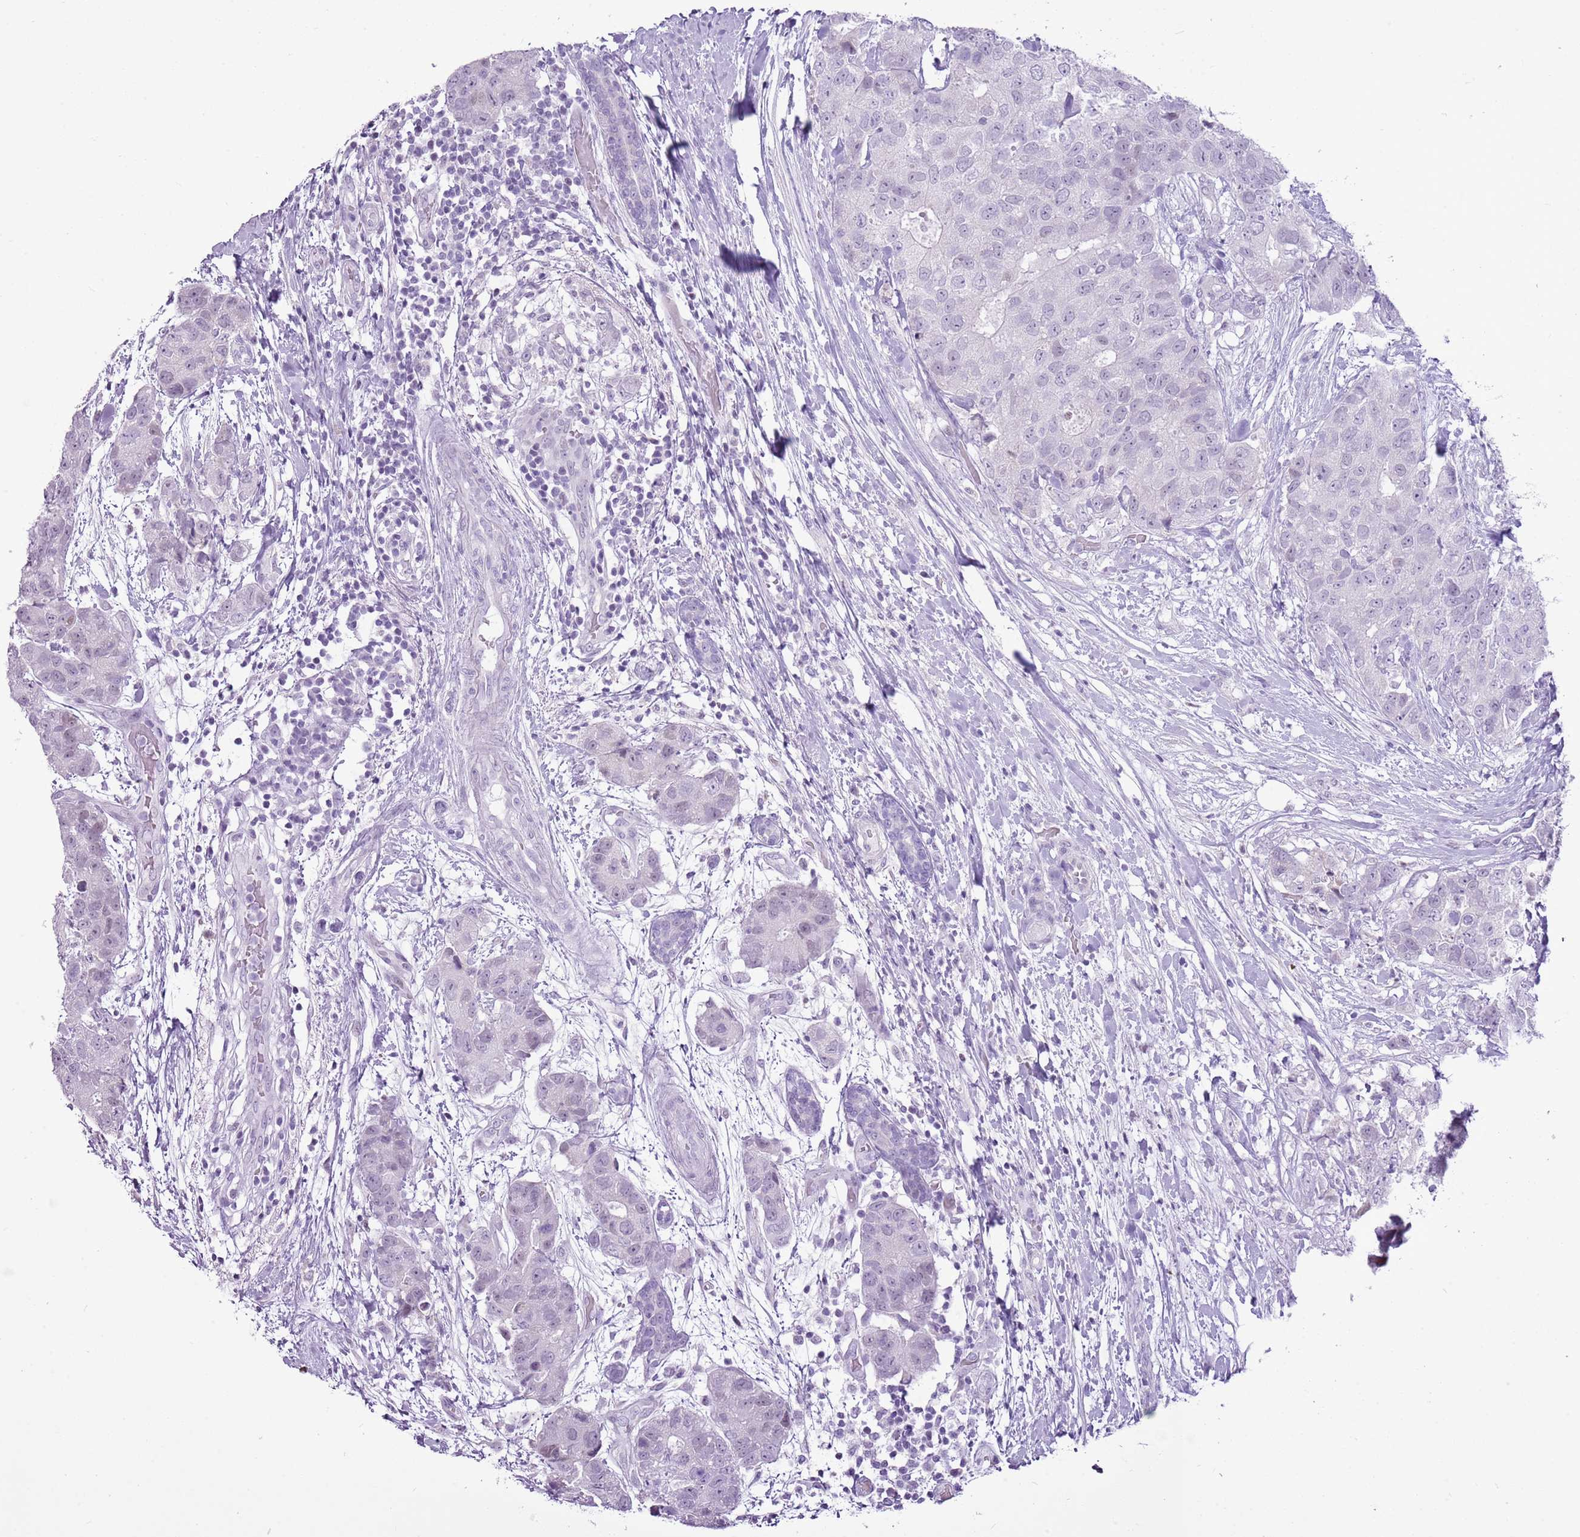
{"staining": {"intensity": "negative", "quantity": "none", "location": "none"}, "tissue": "breast cancer", "cell_type": "Tumor cells", "image_type": "cancer", "snomed": [{"axis": "morphology", "description": "Duct carcinoma"}, {"axis": "topography", "description": "Breast"}], "caption": "Tumor cells are negative for brown protein staining in breast cancer (invasive ductal carcinoma).", "gene": "RPL3L", "patient": {"sex": "female", "age": 62}}